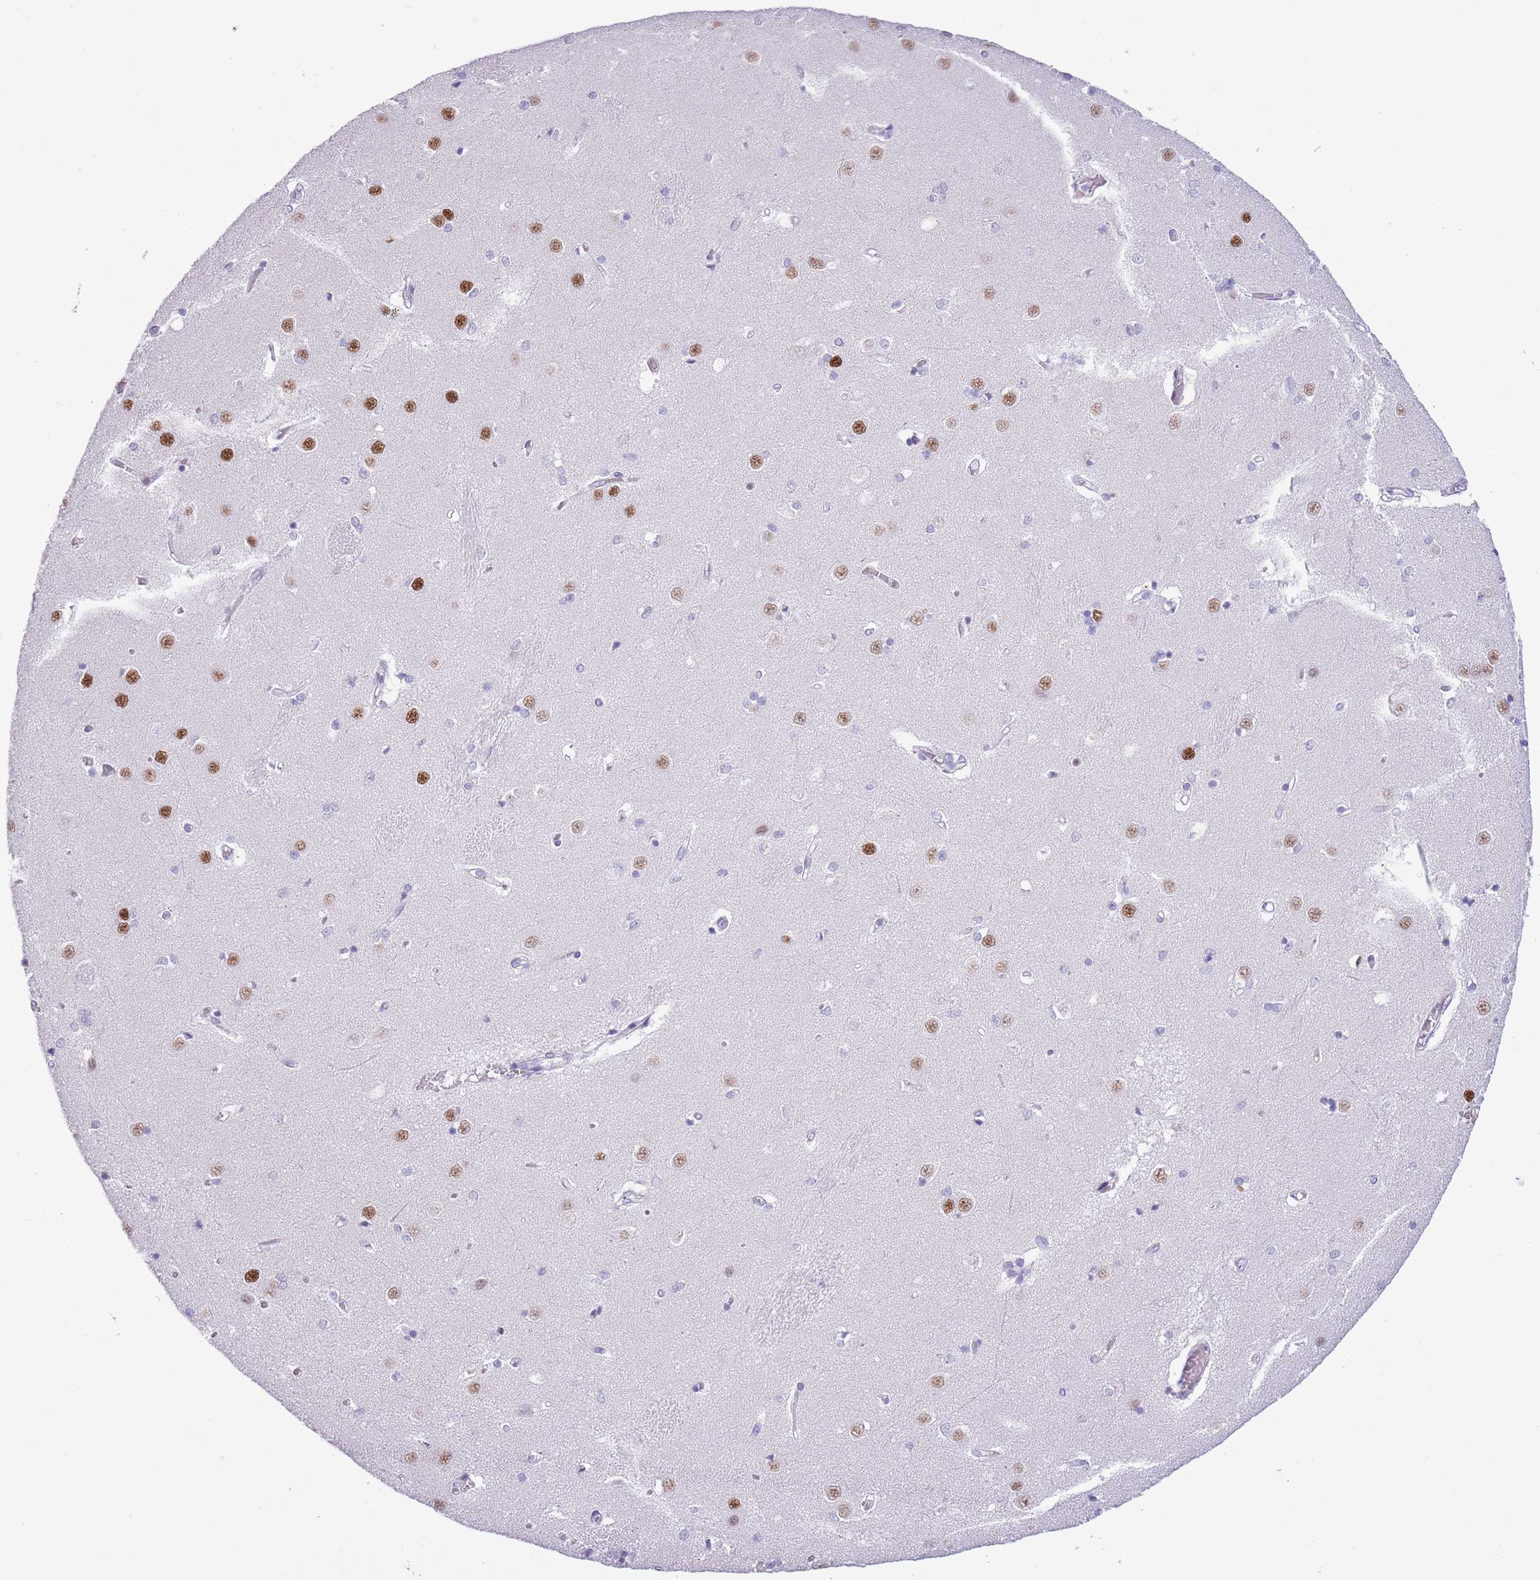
{"staining": {"intensity": "negative", "quantity": "none", "location": "none"}, "tissue": "caudate", "cell_type": "Glial cells", "image_type": "normal", "snomed": [{"axis": "morphology", "description": "Normal tissue, NOS"}, {"axis": "topography", "description": "Lateral ventricle wall"}], "caption": "Caudate was stained to show a protein in brown. There is no significant staining in glial cells. (IHC, brightfield microscopy, high magnification).", "gene": "BCL11B", "patient": {"sex": "male", "age": 37}}